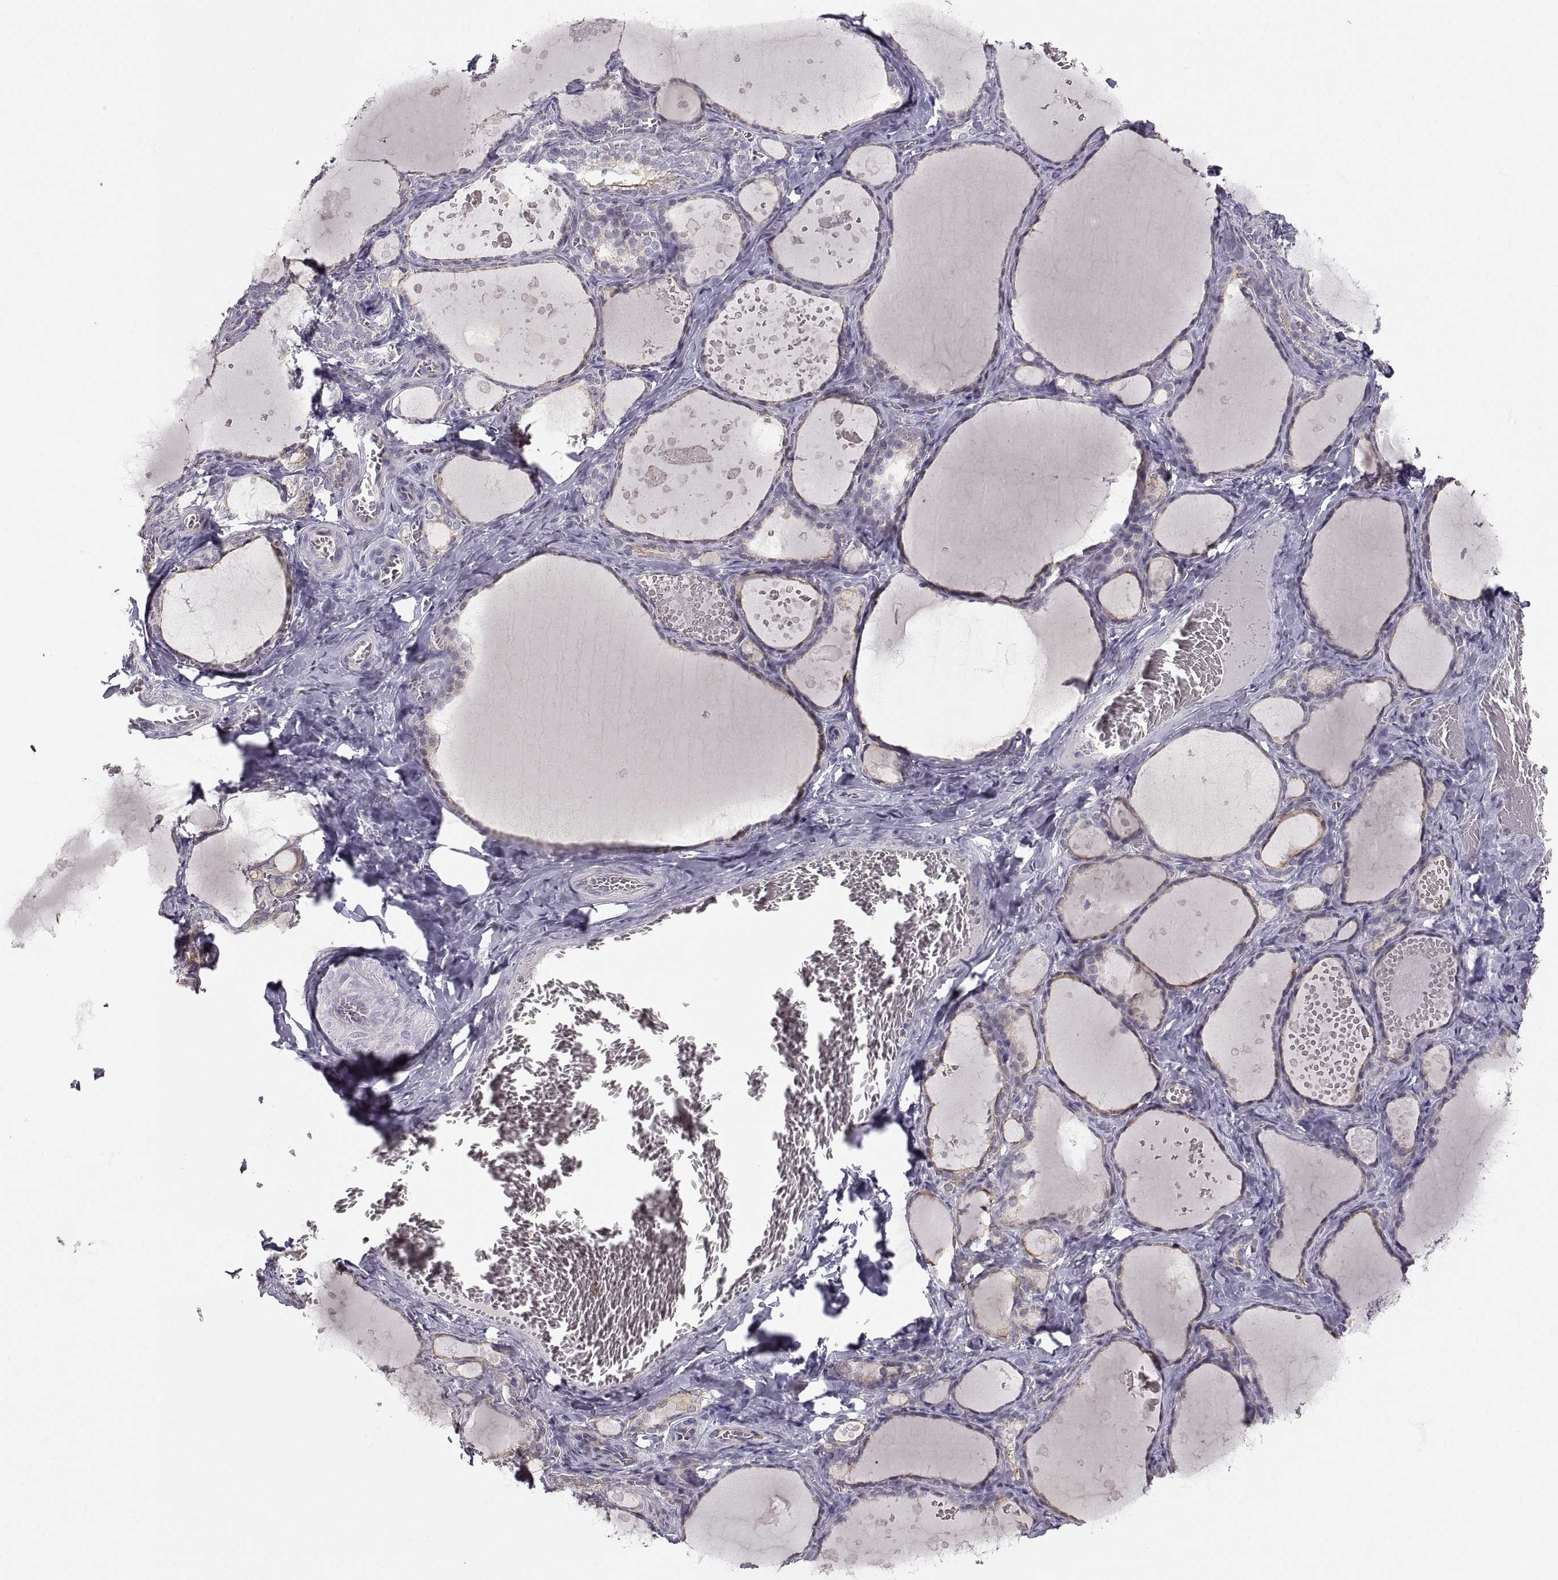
{"staining": {"intensity": "negative", "quantity": "none", "location": "none"}, "tissue": "thyroid gland", "cell_type": "Glandular cells", "image_type": "normal", "snomed": [{"axis": "morphology", "description": "Normal tissue, NOS"}, {"axis": "topography", "description": "Thyroid gland"}], "caption": "A high-resolution image shows IHC staining of unremarkable thyroid gland, which demonstrates no significant positivity in glandular cells.", "gene": "ZNF185", "patient": {"sex": "female", "age": 56}}